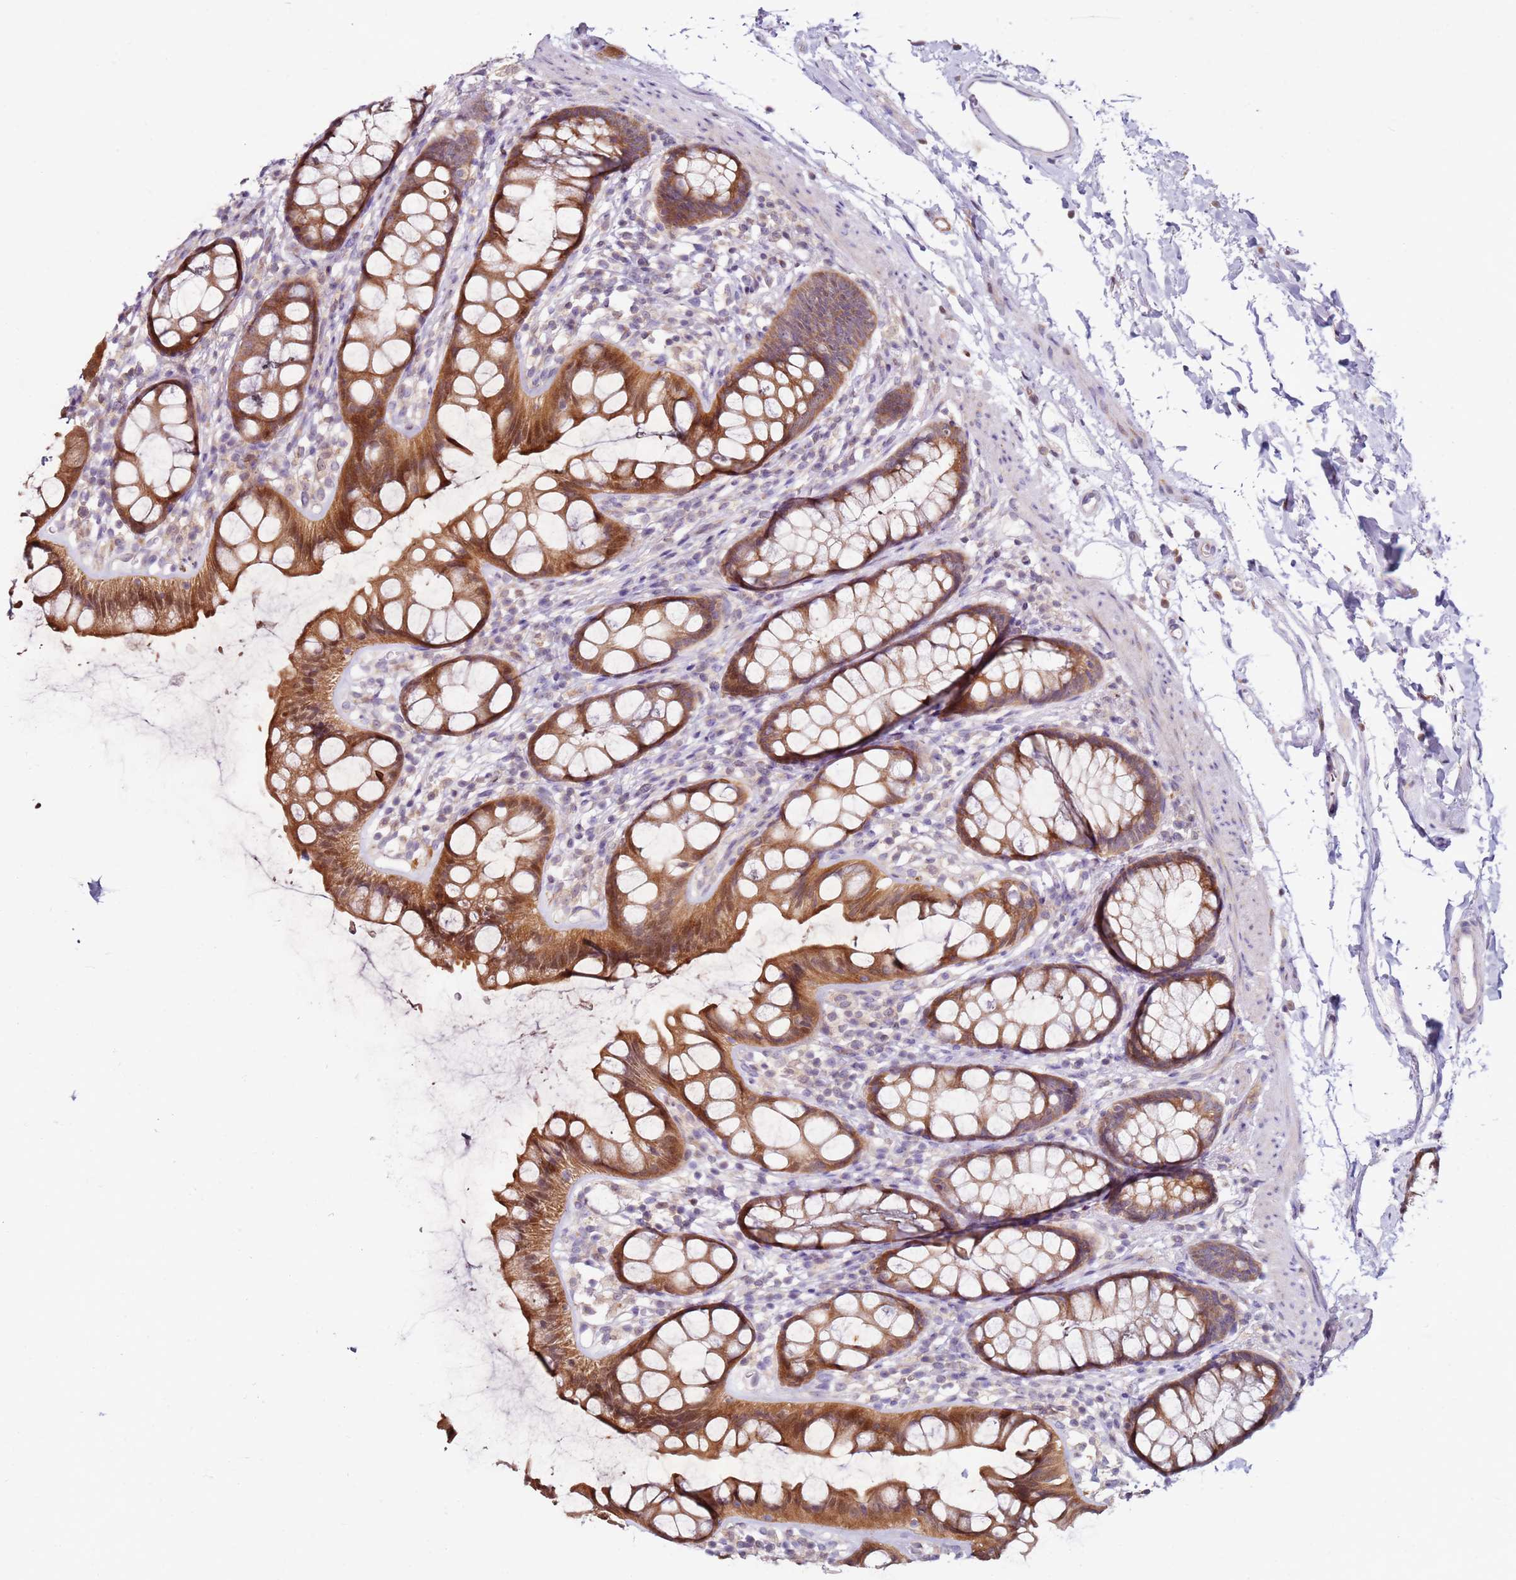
{"staining": {"intensity": "moderate", "quantity": ">75%", "location": "cytoplasmic/membranous"}, "tissue": "rectum", "cell_type": "Glandular cells", "image_type": "normal", "snomed": [{"axis": "morphology", "description": "Normal tissue, NOS"}, {"axis": "topography", "description": "Rectum"}], "caption": "A histopathology image of human rectum stained for a protein reveals moderate cytoplasmic/membranous brown staining in glandular cells.", "gene": "CNOT9", "patient": {"sex": "female", "age": 65}}